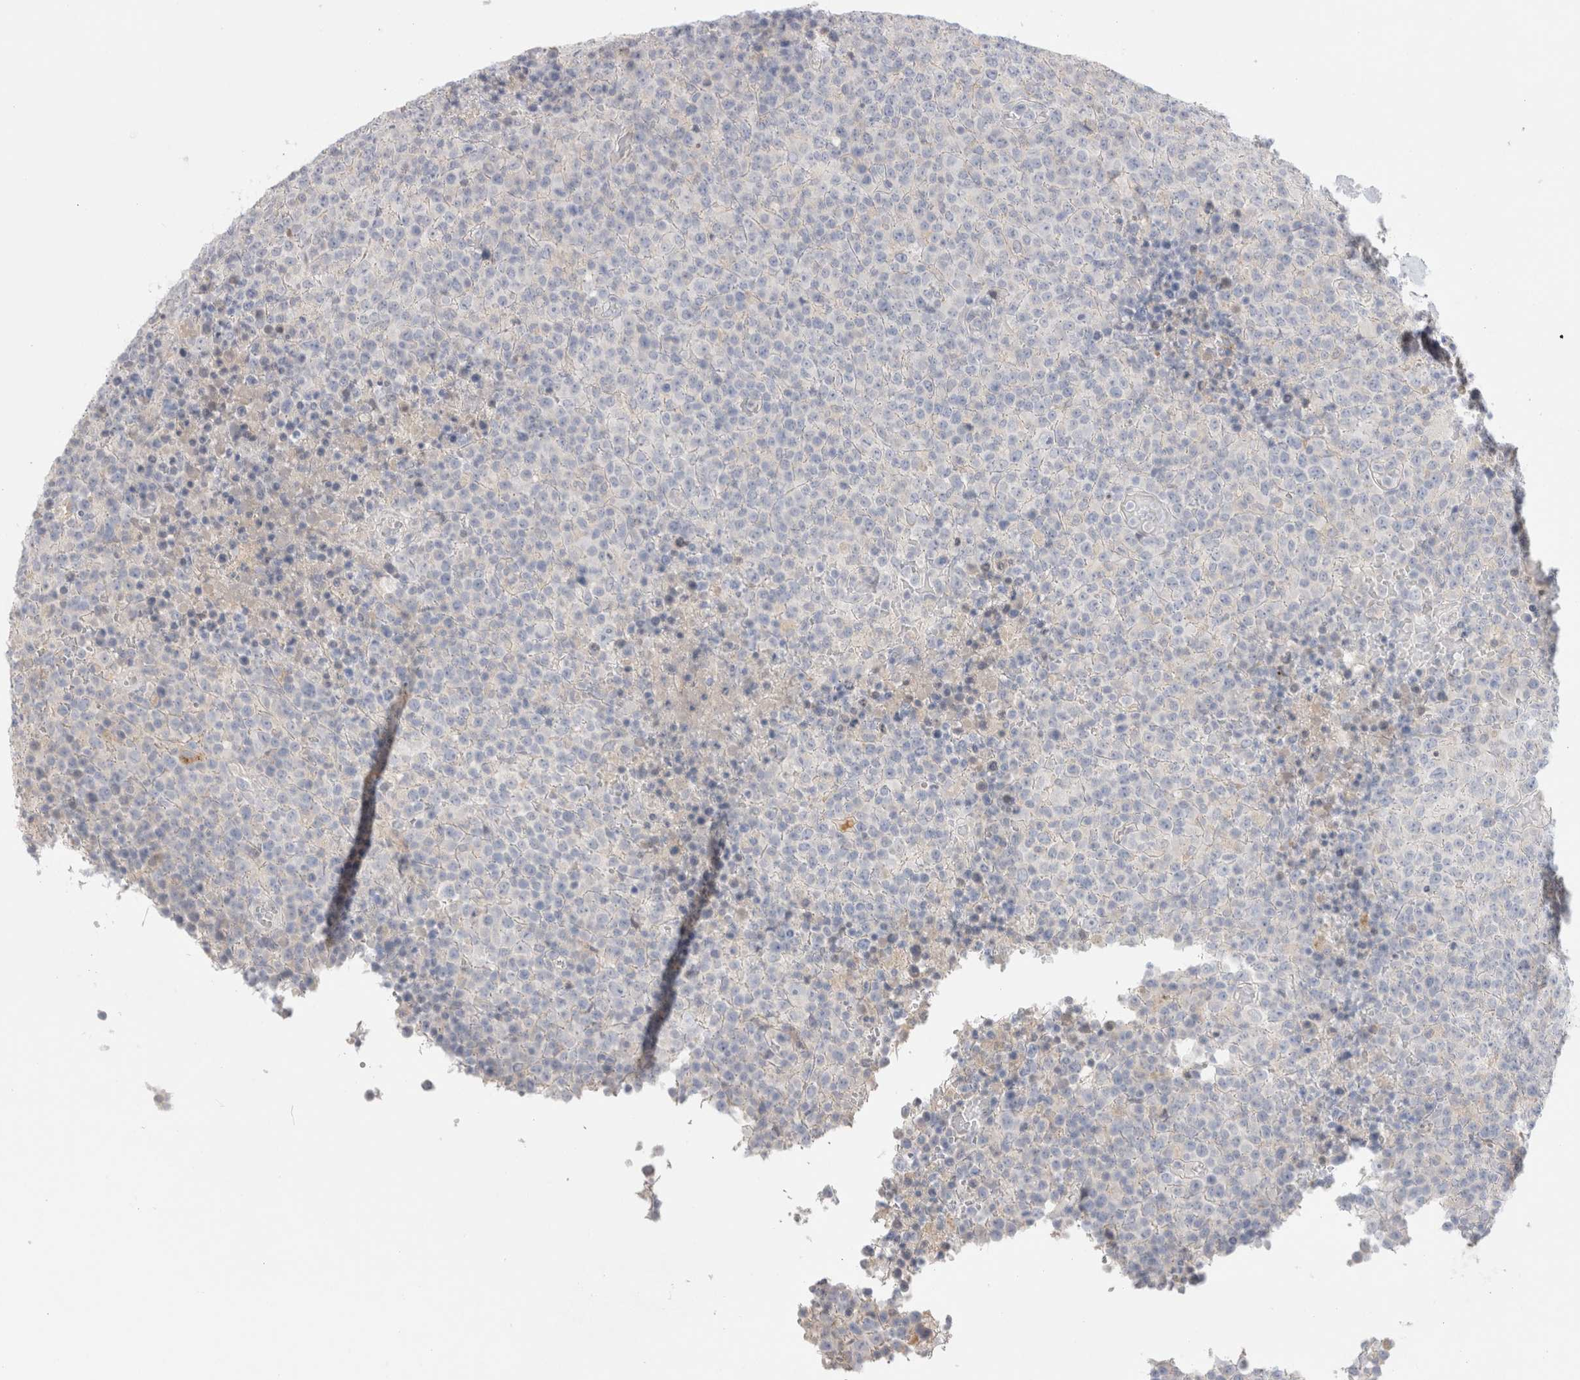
{"staining": {"intensity": "negative", "quantity": "none", "location": "none"}, "tissue": "lymphoma", "cell_type": "Tumor cells", "image_type": "cancer", "snomed": [{"axis": "morphology", "description": "Malignant lymphoma, non-Hodgkin's type, High grade"}, {"axis": "topography", "description": "Lymph node"}], "caption": "This micrograph is of lymphoma stained with IHC to label a protein in brown with the nuclei are counter-stained blue. There is no staining in tumor cells.", "gene": "HPGDS", "patient": {"sex": "male", "age": 13}}